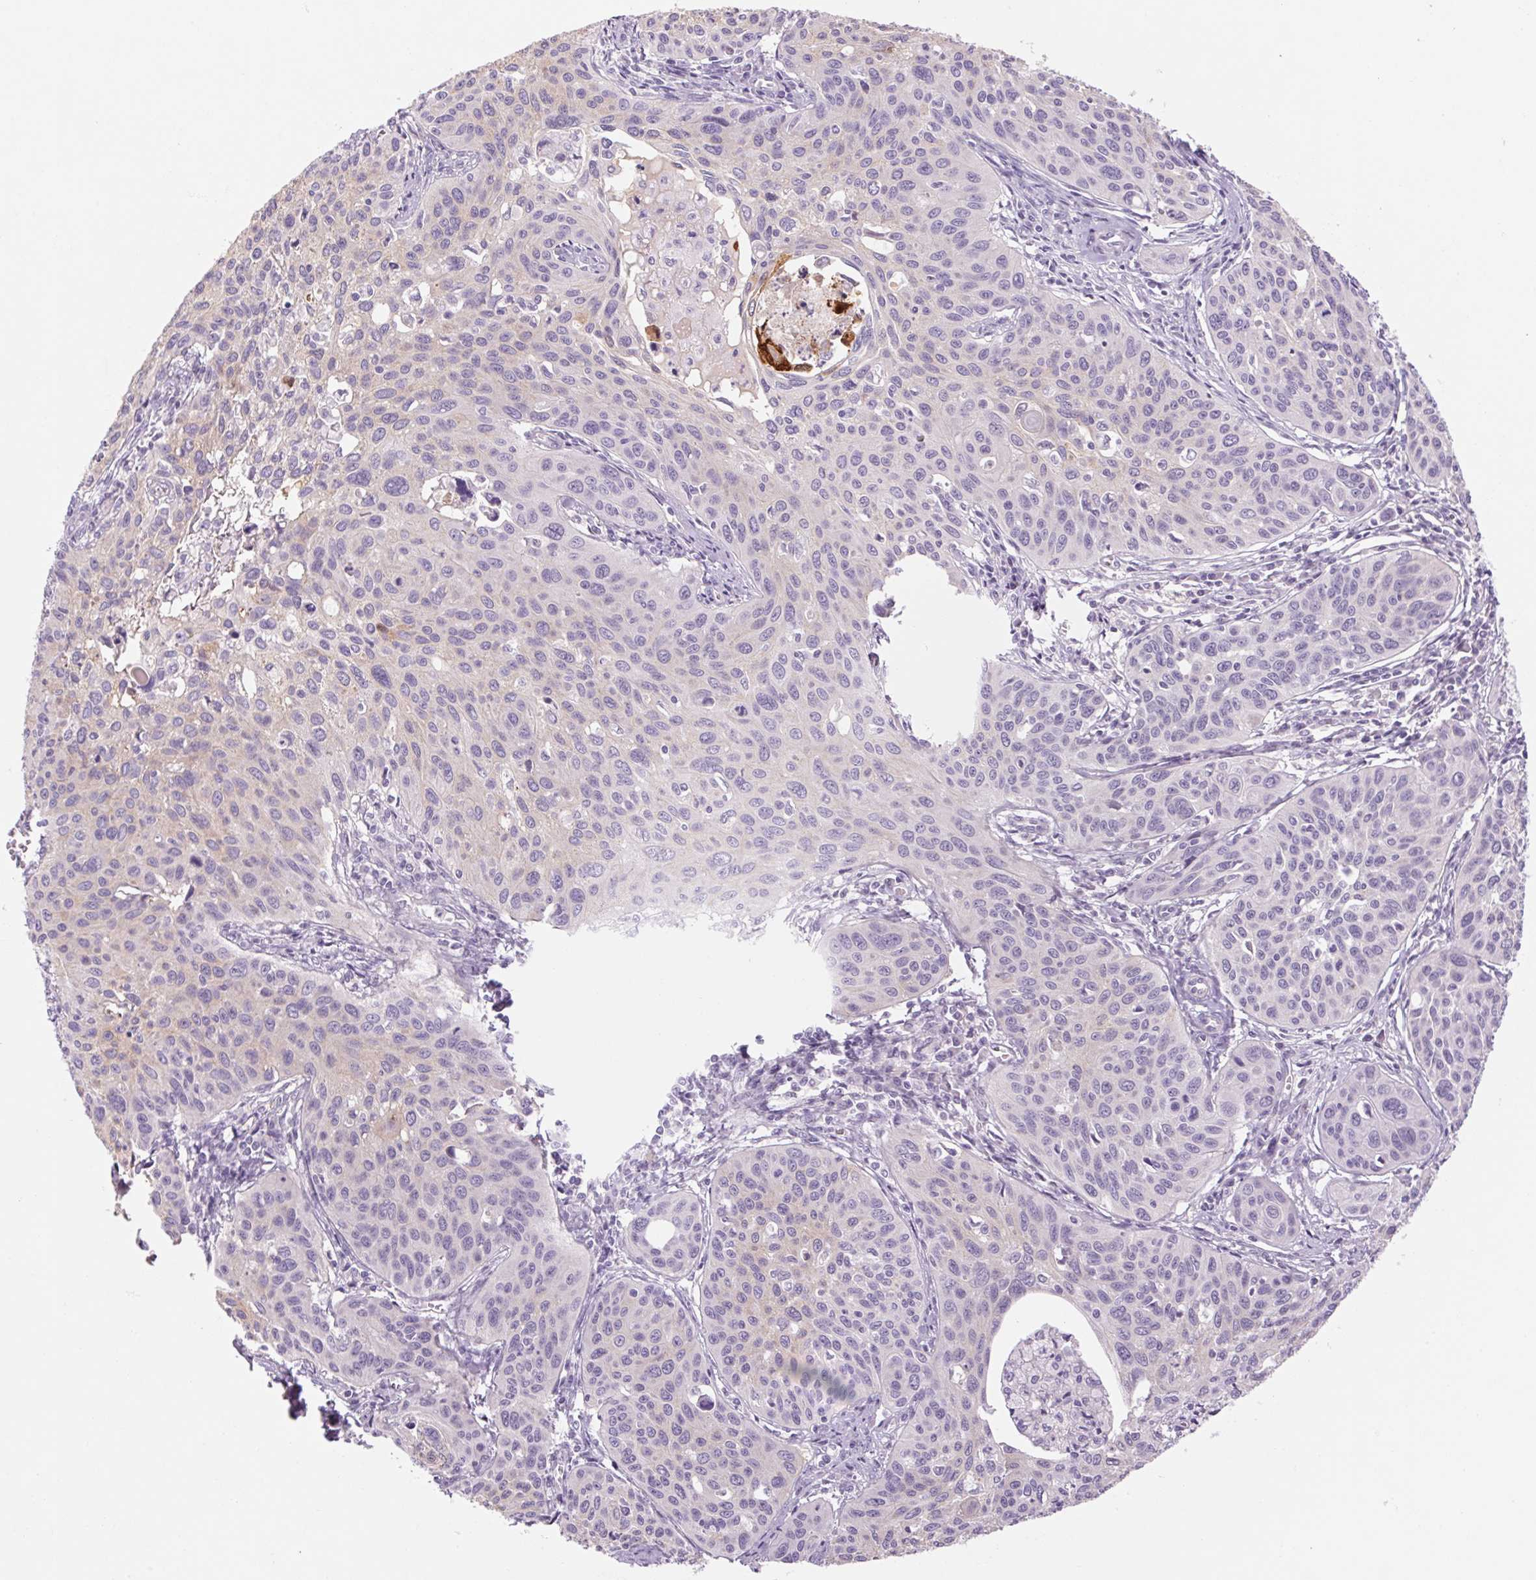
{"staining": {"intensity": "negative", "quantity": "none", "location": "none"}, "tissue": "cervical cancer", "cell_type": "Tumor cells", "image_type": "cancer", "snomed": [{"axis": "morphology", "description": "Squamous cell carcinoma, NOS"}, {"axis": "topography", "description": "Cervix"}], "caption": "High power microscopy photomicrograph of an immunohistochemistry (IHC) histopathology image of cervical squamous cell carcinoma, revealing no significant expression in tumor cells.", "gene": "RPTN", "patient": {"sex": "female", "age": 31}}